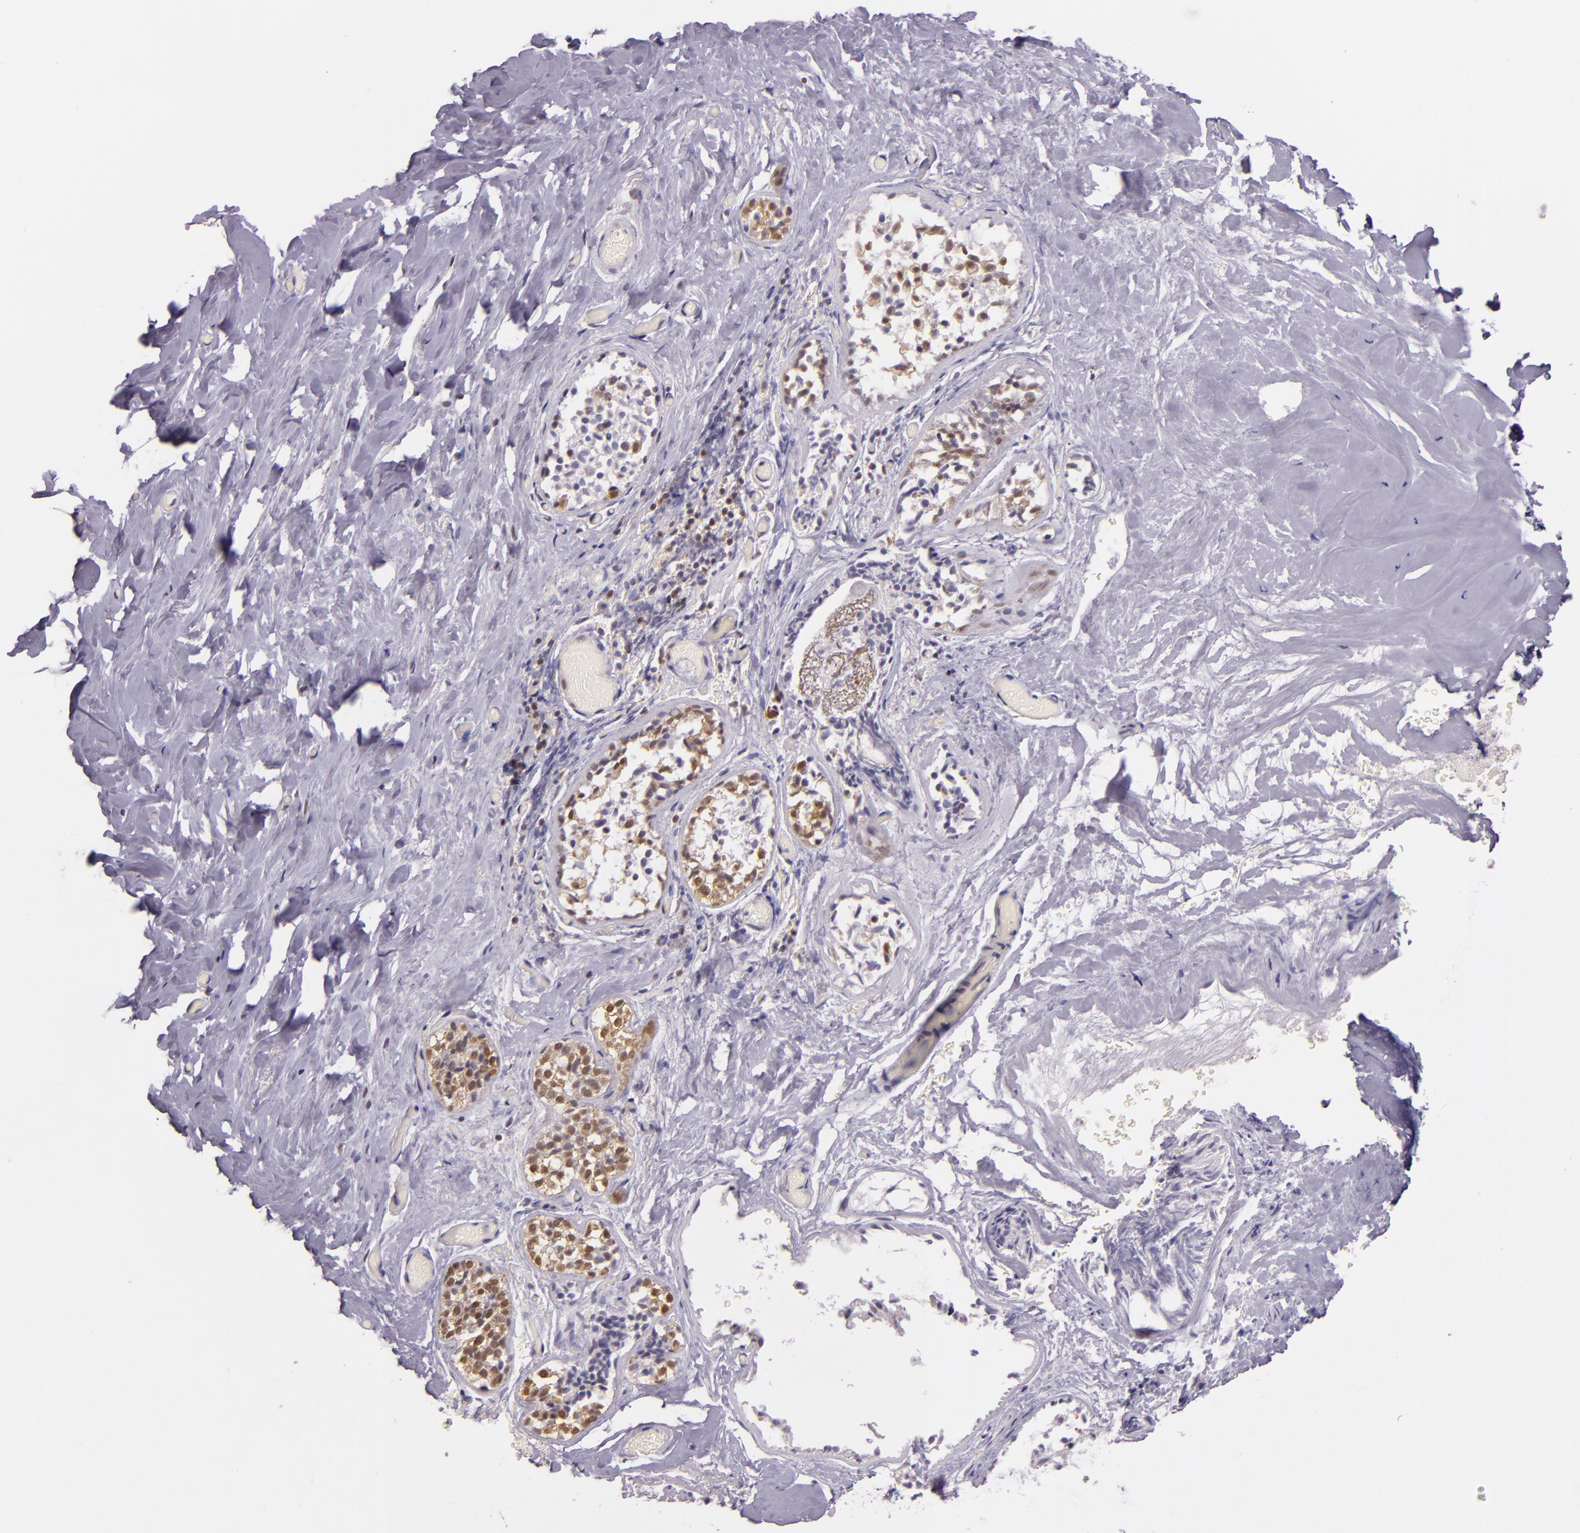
{"staining": {"intensity": "negative", "quantity": "none", "location": "none"}, "tissue": "breast", "cell_type": "Adipocytes", "image_type": "normal", "snomed": [{"axis": "morphology", "description": "Normal tissue, NOS"}, {"axis": "topography", "description": "Breast"}], "caption": "This is a photomicrograph of immunohistochemistry (IHC) staining of unremarkable breast, which shows no positivity in adipocytes.", "gene": "HSPA8", "patient": {"sex": "female", "age": 75}}